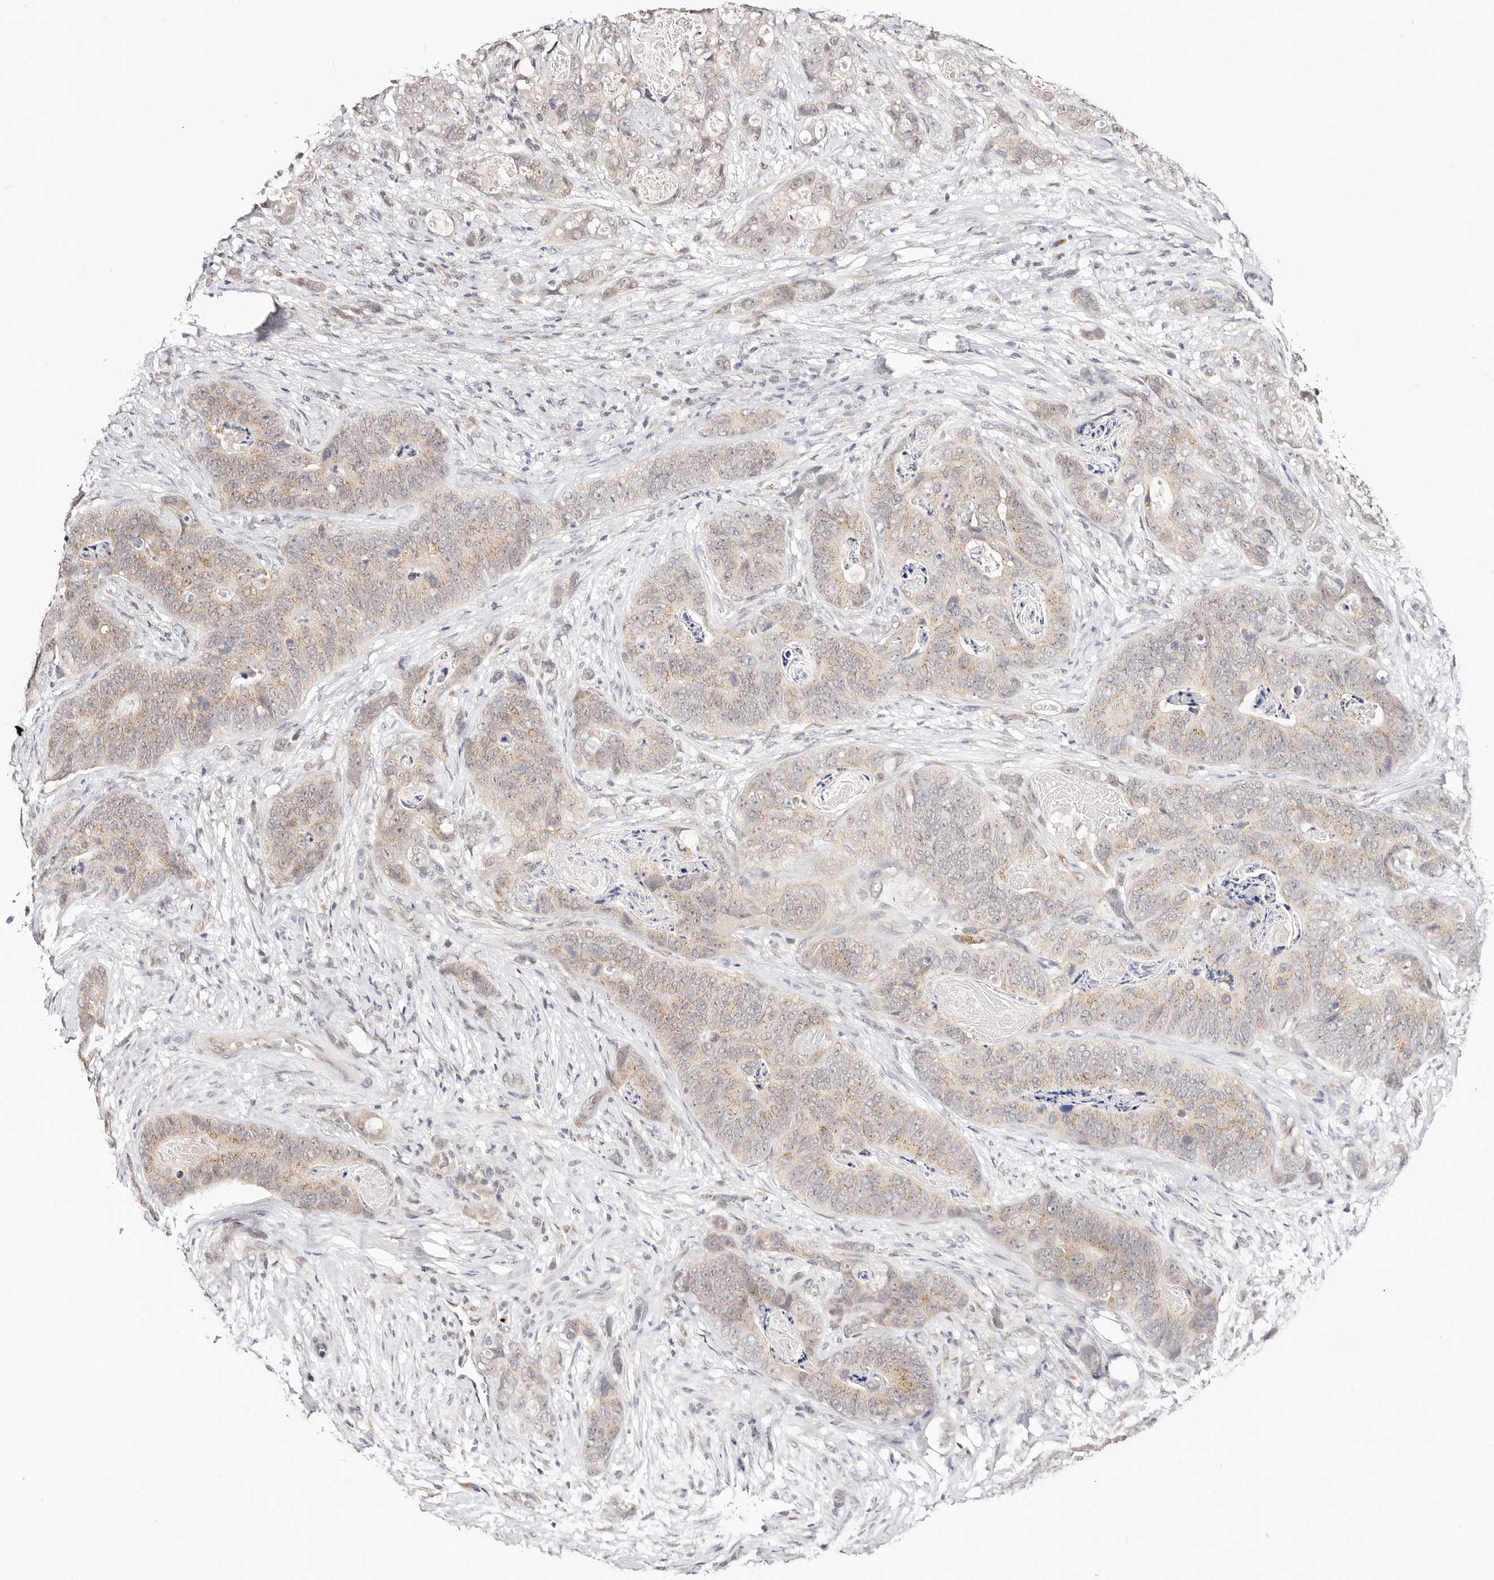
{"staining": {"intensity": "weak", "quantity": "25%-75%", "location": "cytoplasmic/membranous"}, "tissue": "stomach cancer", "cell_type": "Tumor cells", "image_type": "cancer", "snomed": [{"axis": "morphology", "description": "Normal tissue, NOS"}, {"axis": "morphology", "description": "Adenocarcinoma, NOS"}, {"axis": "topography", "description": "Stomach"}], "caption": "About 25%-75% of tumor cells in human stomach adenocarcinoma display weak cytoplasmic/membranous protein staining as visualized by brown immunohistochemical staining.", "gene": "VIPAS39", "patient": {"sex": "female", "age": 89}}